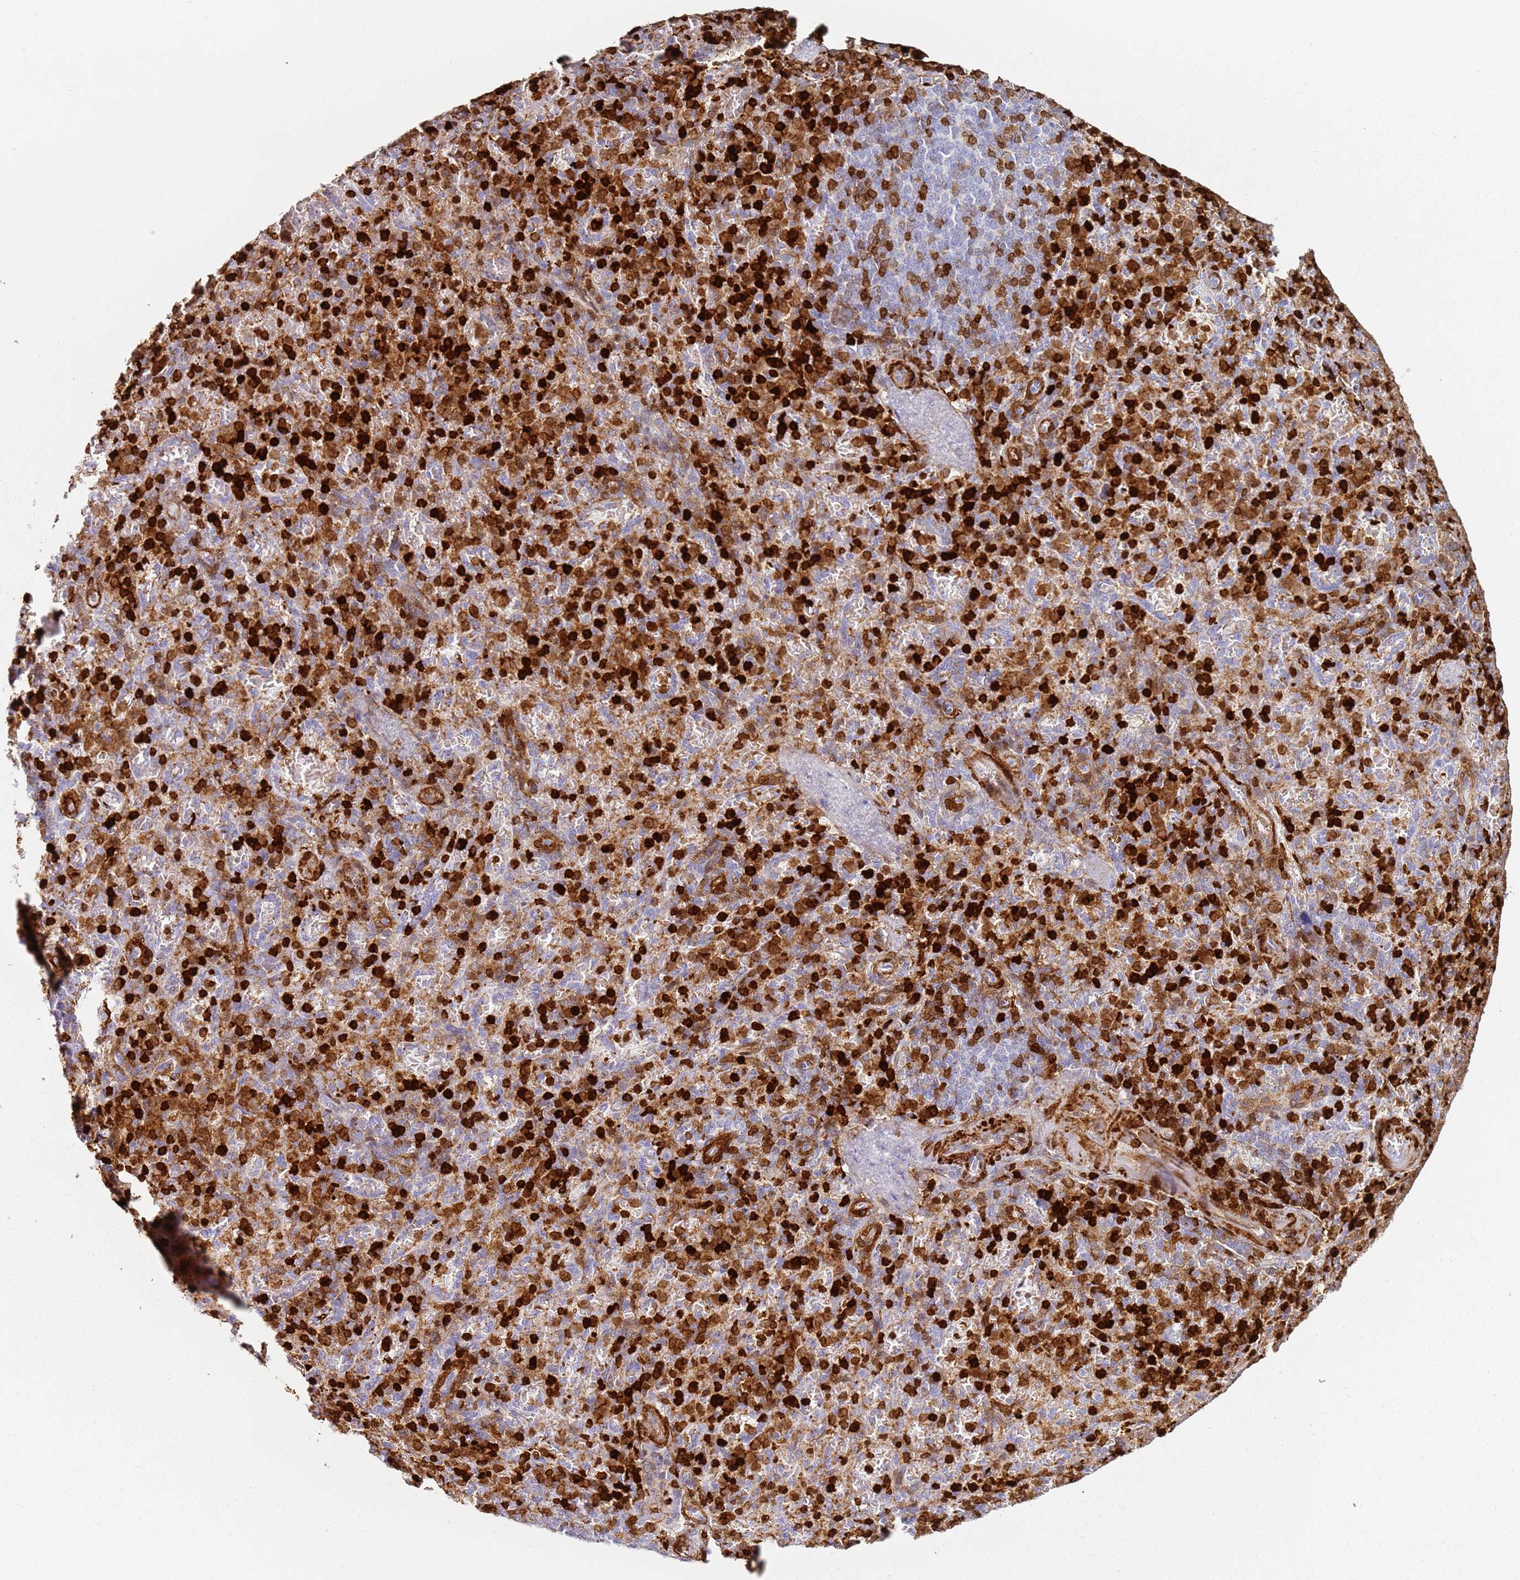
{"staining": {"intensity": "strong", "quantity": "25%-75%", "location": "cytoplasmic/membranous,nuclear"}, "tissue": "spleen", "cell_type": "Cells in red pulp", "image_type": "normal", "snomed": [{"axis": "morphology", "description": "Normal tissue, NOS"}, {"axis": "topography", "description": "Spleen"}], "caption": "Strong cytoplasmic/membranous,nuclear protein expression is present in approximately 25%-75% of cells in red pulp in spleen.", "gene": "S100A4", "patient": {"sex": "female", "age": 74}}